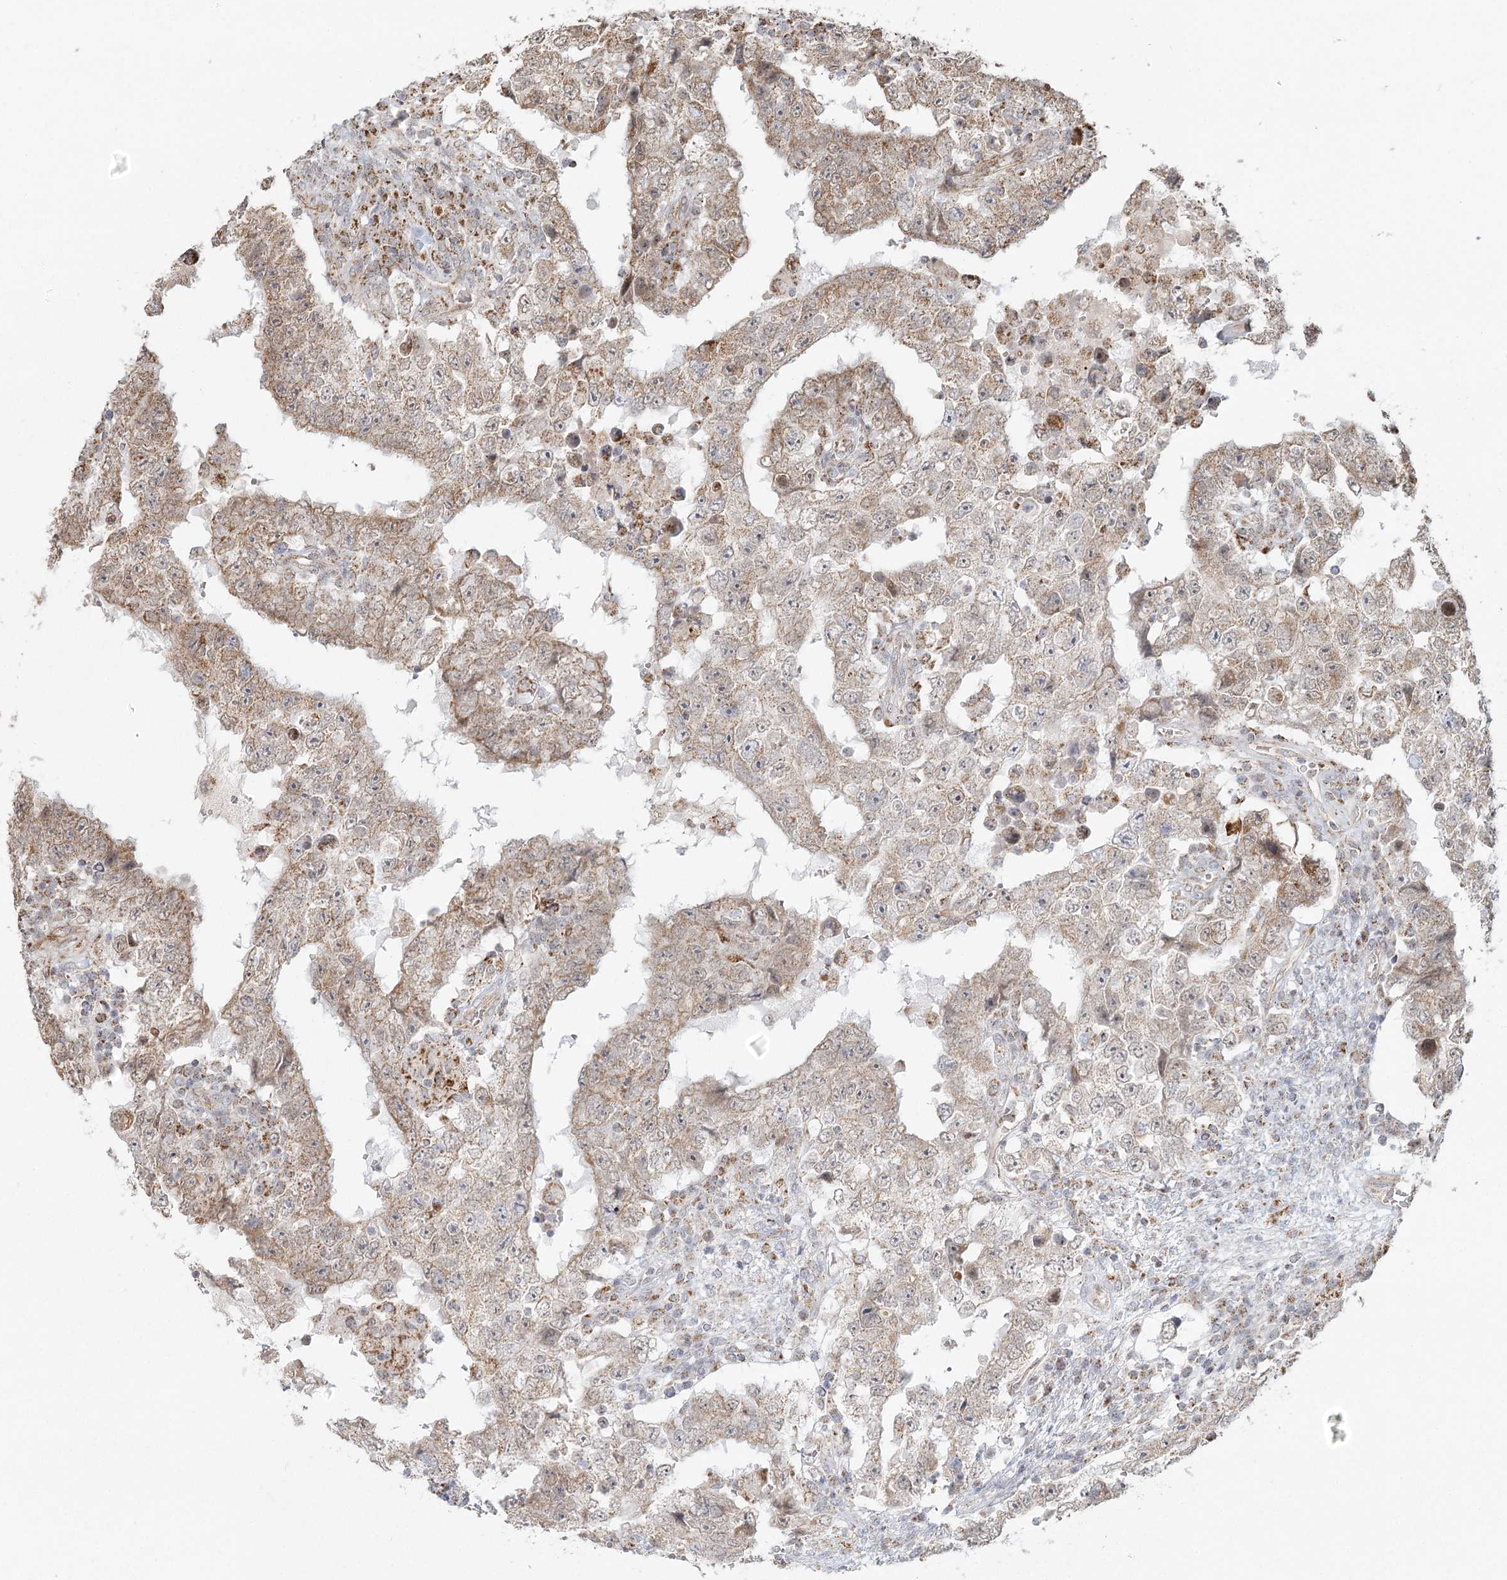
{"staining": {"intensity": "weak", "quantity": ">75%", "location": "cytoplasmic/membranous"}, "tissue": "testis cancer", "cell_type": "Tumor cells", "image_type": "cancer", "snomed": [{"axis": "morphology", "description": "Carcinoma, Embryonal, NOS"}, {"axis": "topography", "description": "Testis"}], "caption": "A micrograph showing weak cytoplasmic/membranous staining in about >75% of tumor cells in testis cancer (embryonal carcinoma), as visualized by brown immunohistochemical staining.", "gene": "LACTB", "patient": {"sex": "male", "age": 26}}